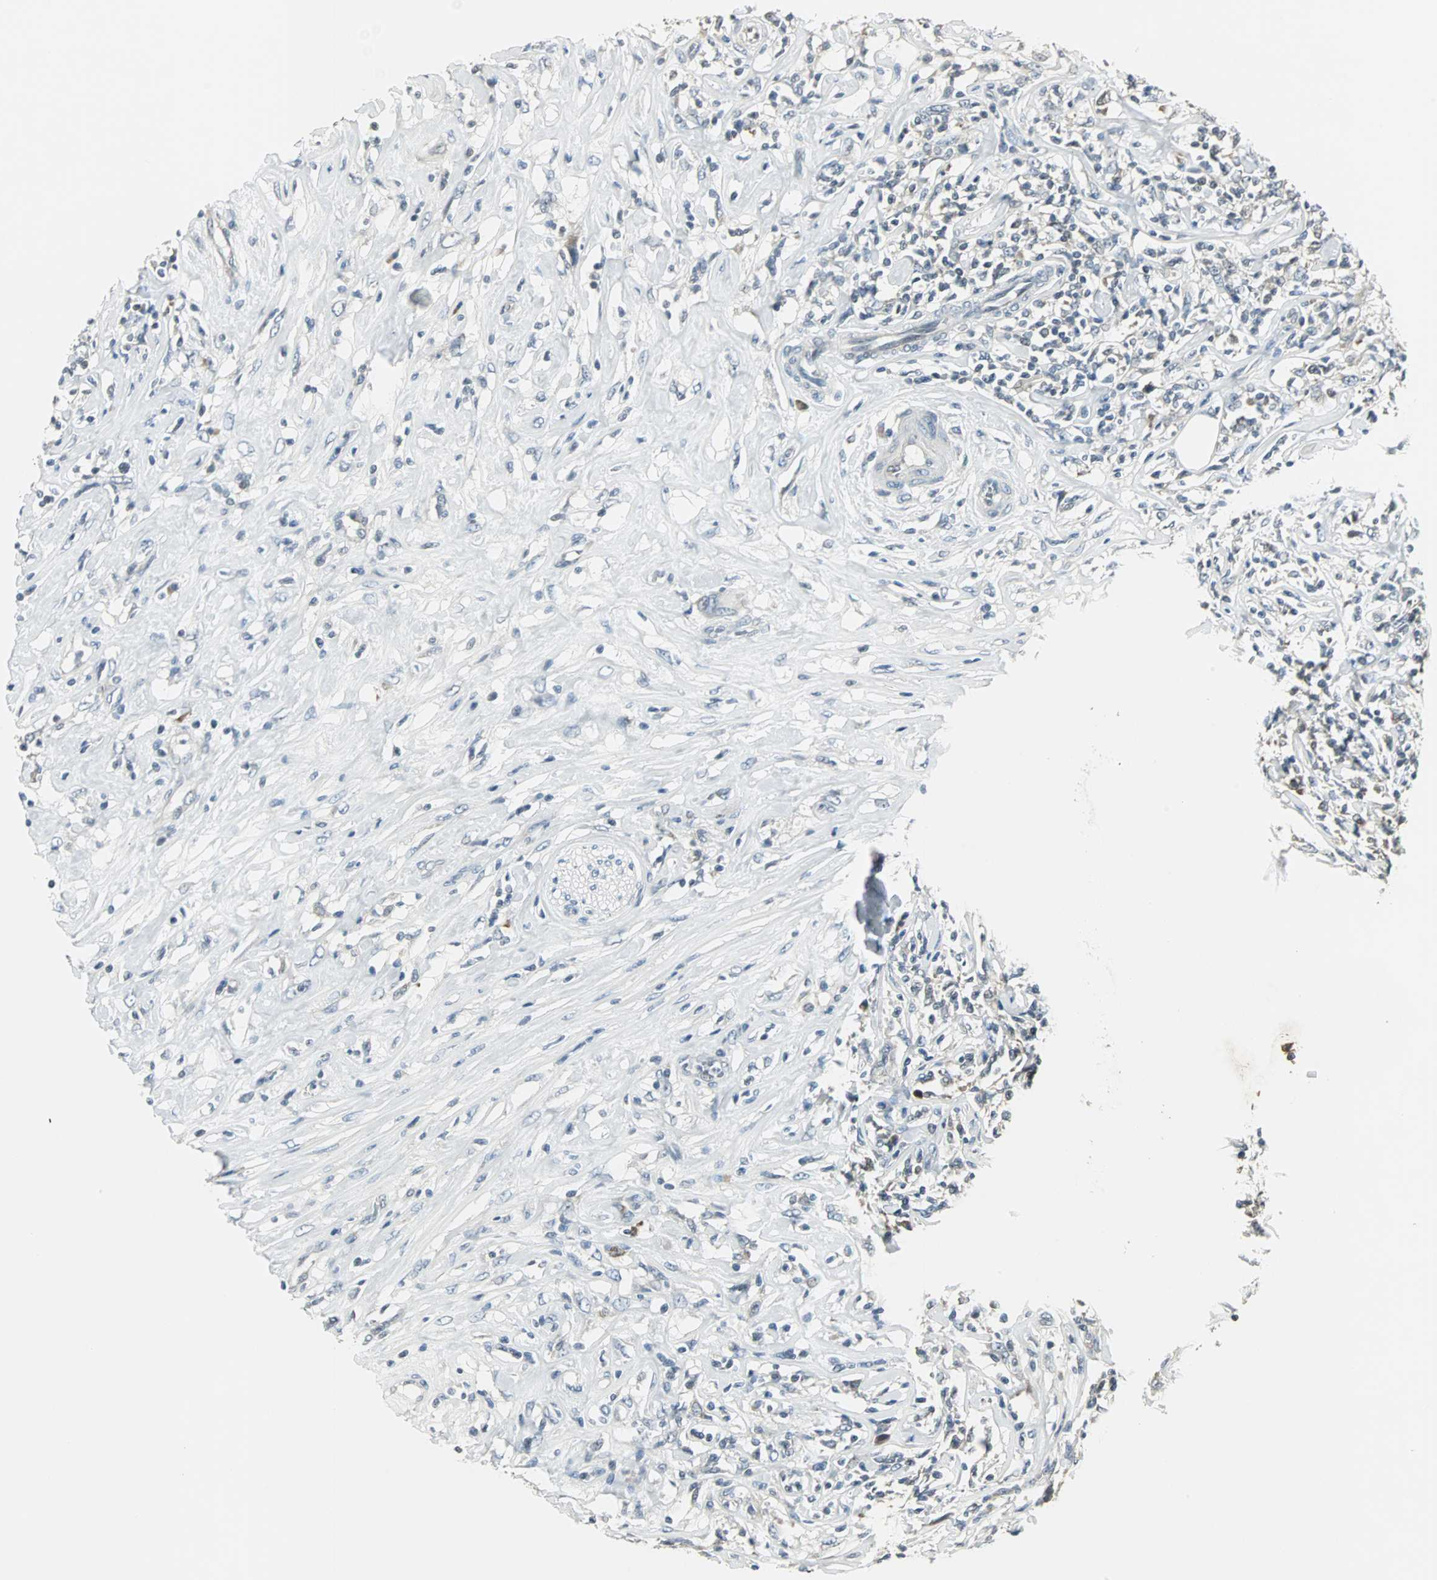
{"staining": {"intensity": "negative", "quantity": "none", "location": "none"}, "tissue": "lymphoma", "cell_type": "Tumor cells", "image_type": "cancer", "snomed": [{"axis": "morphology", "description": "Malignant lymphoma, non-Hodgkin's type, High grade"}, {"axis": "topography", "description": "Lymph node"}], "caption": "Tumor cells are negative for brown protein staining in lymphoma.", "gene": "CCT5", "patient": {"sex": "female", "age": 84}}